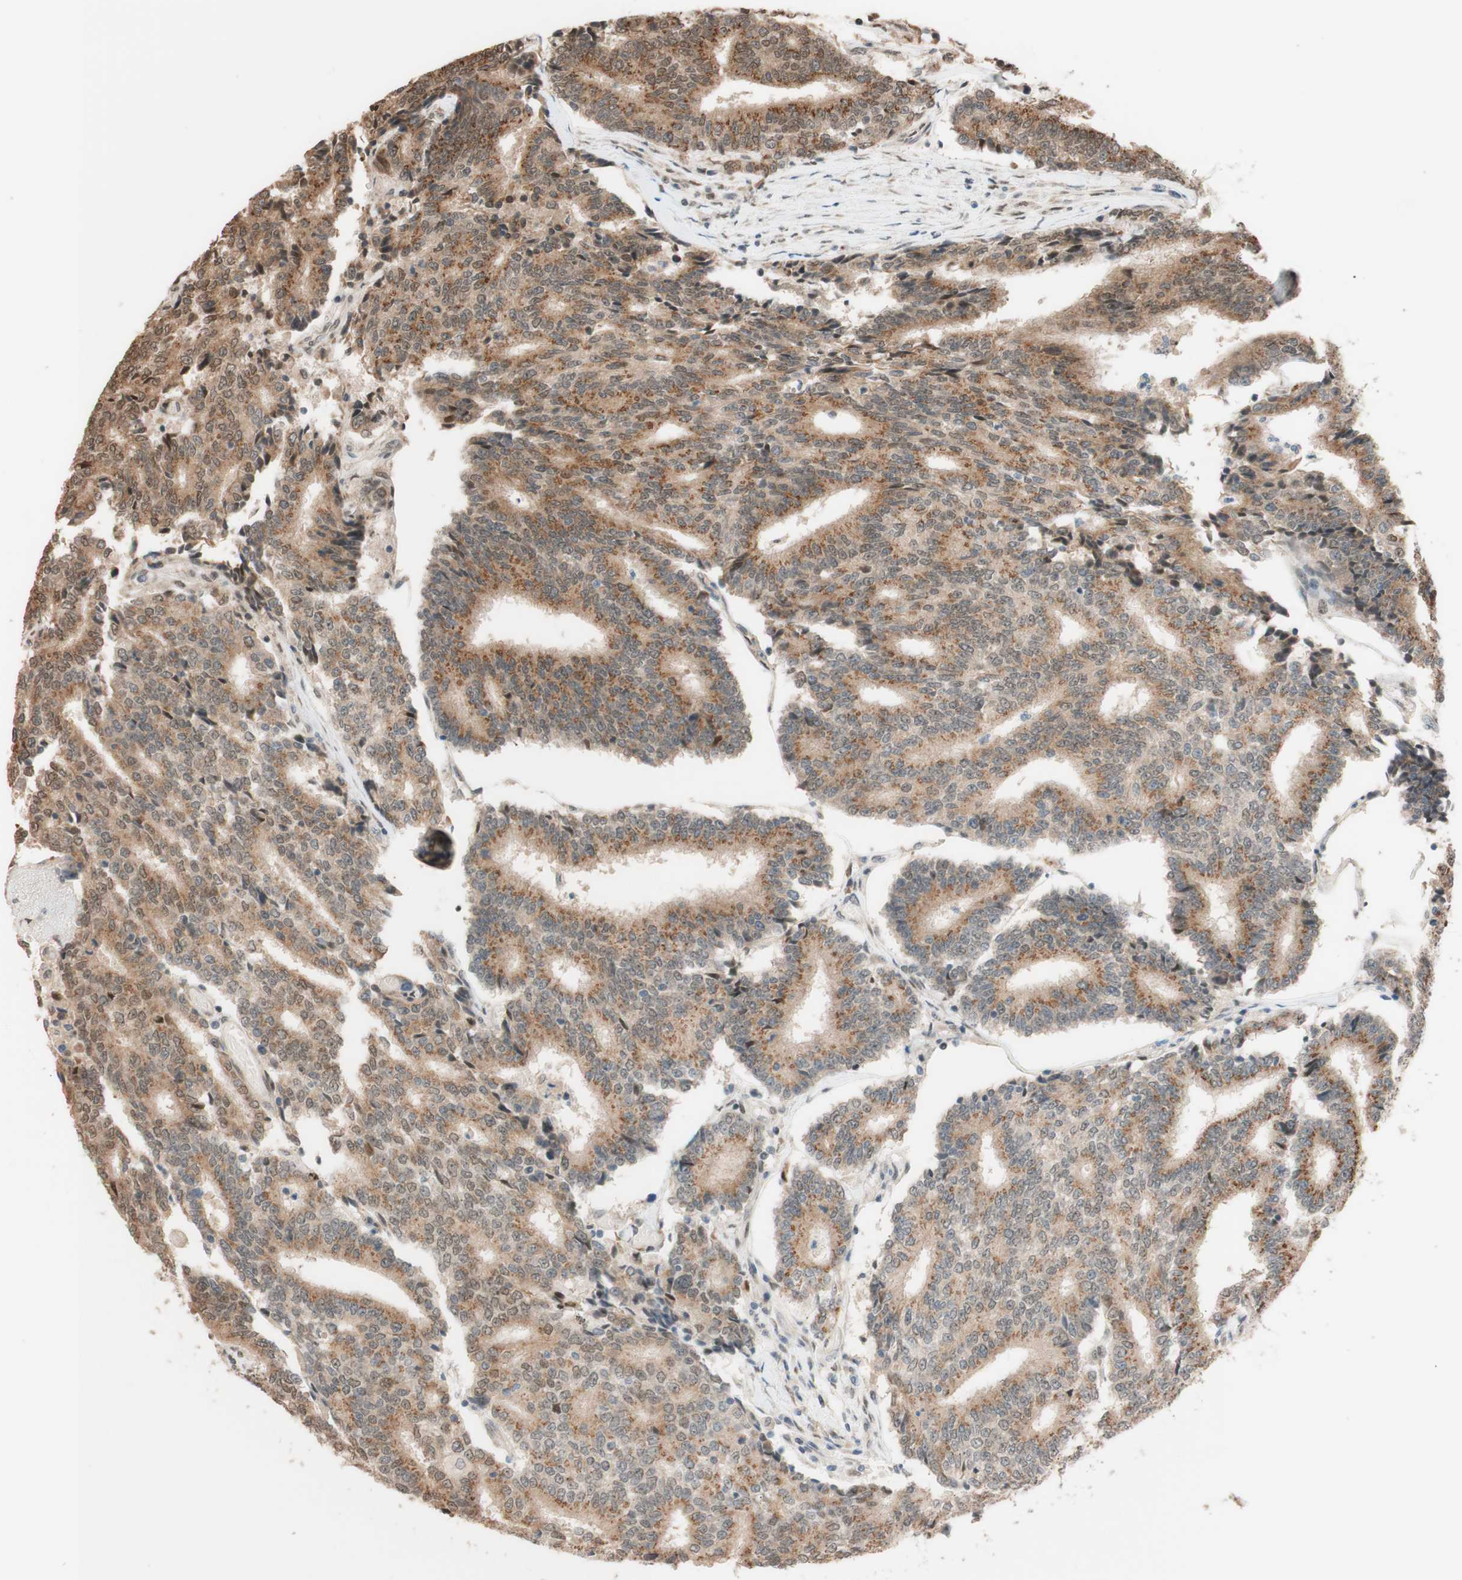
{"staining": {"intensity": "moderate", "quantity": ">75%", "location": "cytoplasmic/membranous"}, "tissue": "prostate cancer", "cell_type": "Tumor cells", "image_type": "cancer", "snomed": [{"axis": "morphology", "description": "Normal tissue, NOS"}, {"axis": "morphology", "description": "Adenocarcinoma, High grade"}, {"axis": "topography", "description": "Prostate"}, {"axis": "topography", "description": "Seminal veicle"}], "caption": "Adenocarcinoma (high-grade) (prostate) tissue reveals moderate cytoplasmic/membranous staining in about >75% of tumor cells", "gene": "CCNC", "patient": {"sex": "male", "age": 55}}